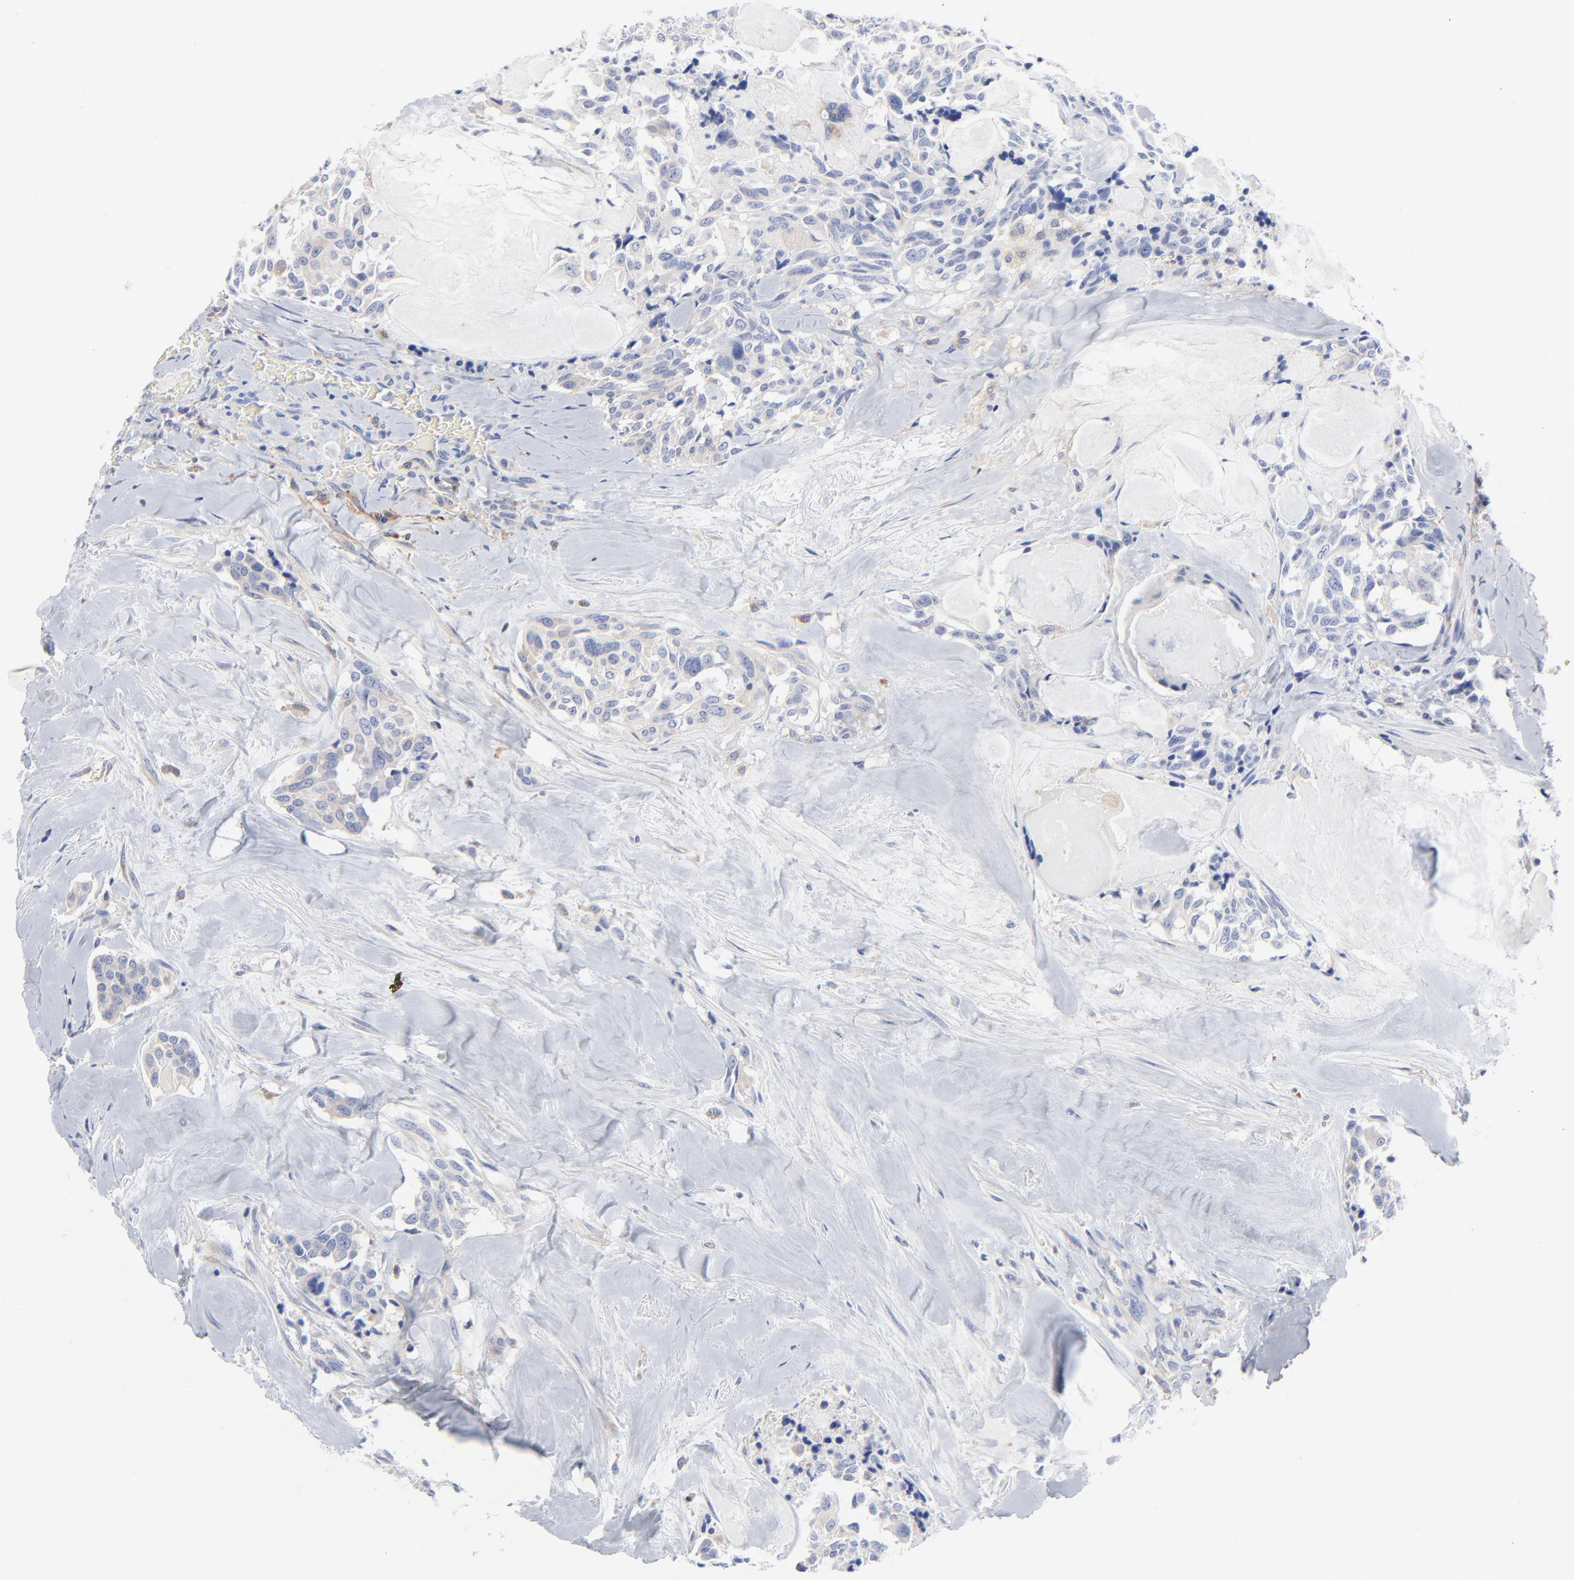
{"staining": {"intensity": "weak", "quantity": "25%-75%", "location": "cytoplasmic/membranous"}, "tissue": "thyroid cancer", "cell_type": "Tumor cells", "image_type": "cancer", "snomed": [{"axis": "morphology", "description": "Carcinoma, NOS"}, {"axis": "morphology", "description": "Carcinoid, malignant, NOS"}, {"axis": "topography", "description": "Thyroid gland"}], "caption": "This is a histology image of immunohistochemistry (IHC) staining of thyroid carcinoma, which shows weak expression in the cytoplasmic/membranous of tumor cells.", "gene": "STAT2", "patient": {"sex": "male", "age": 33}}